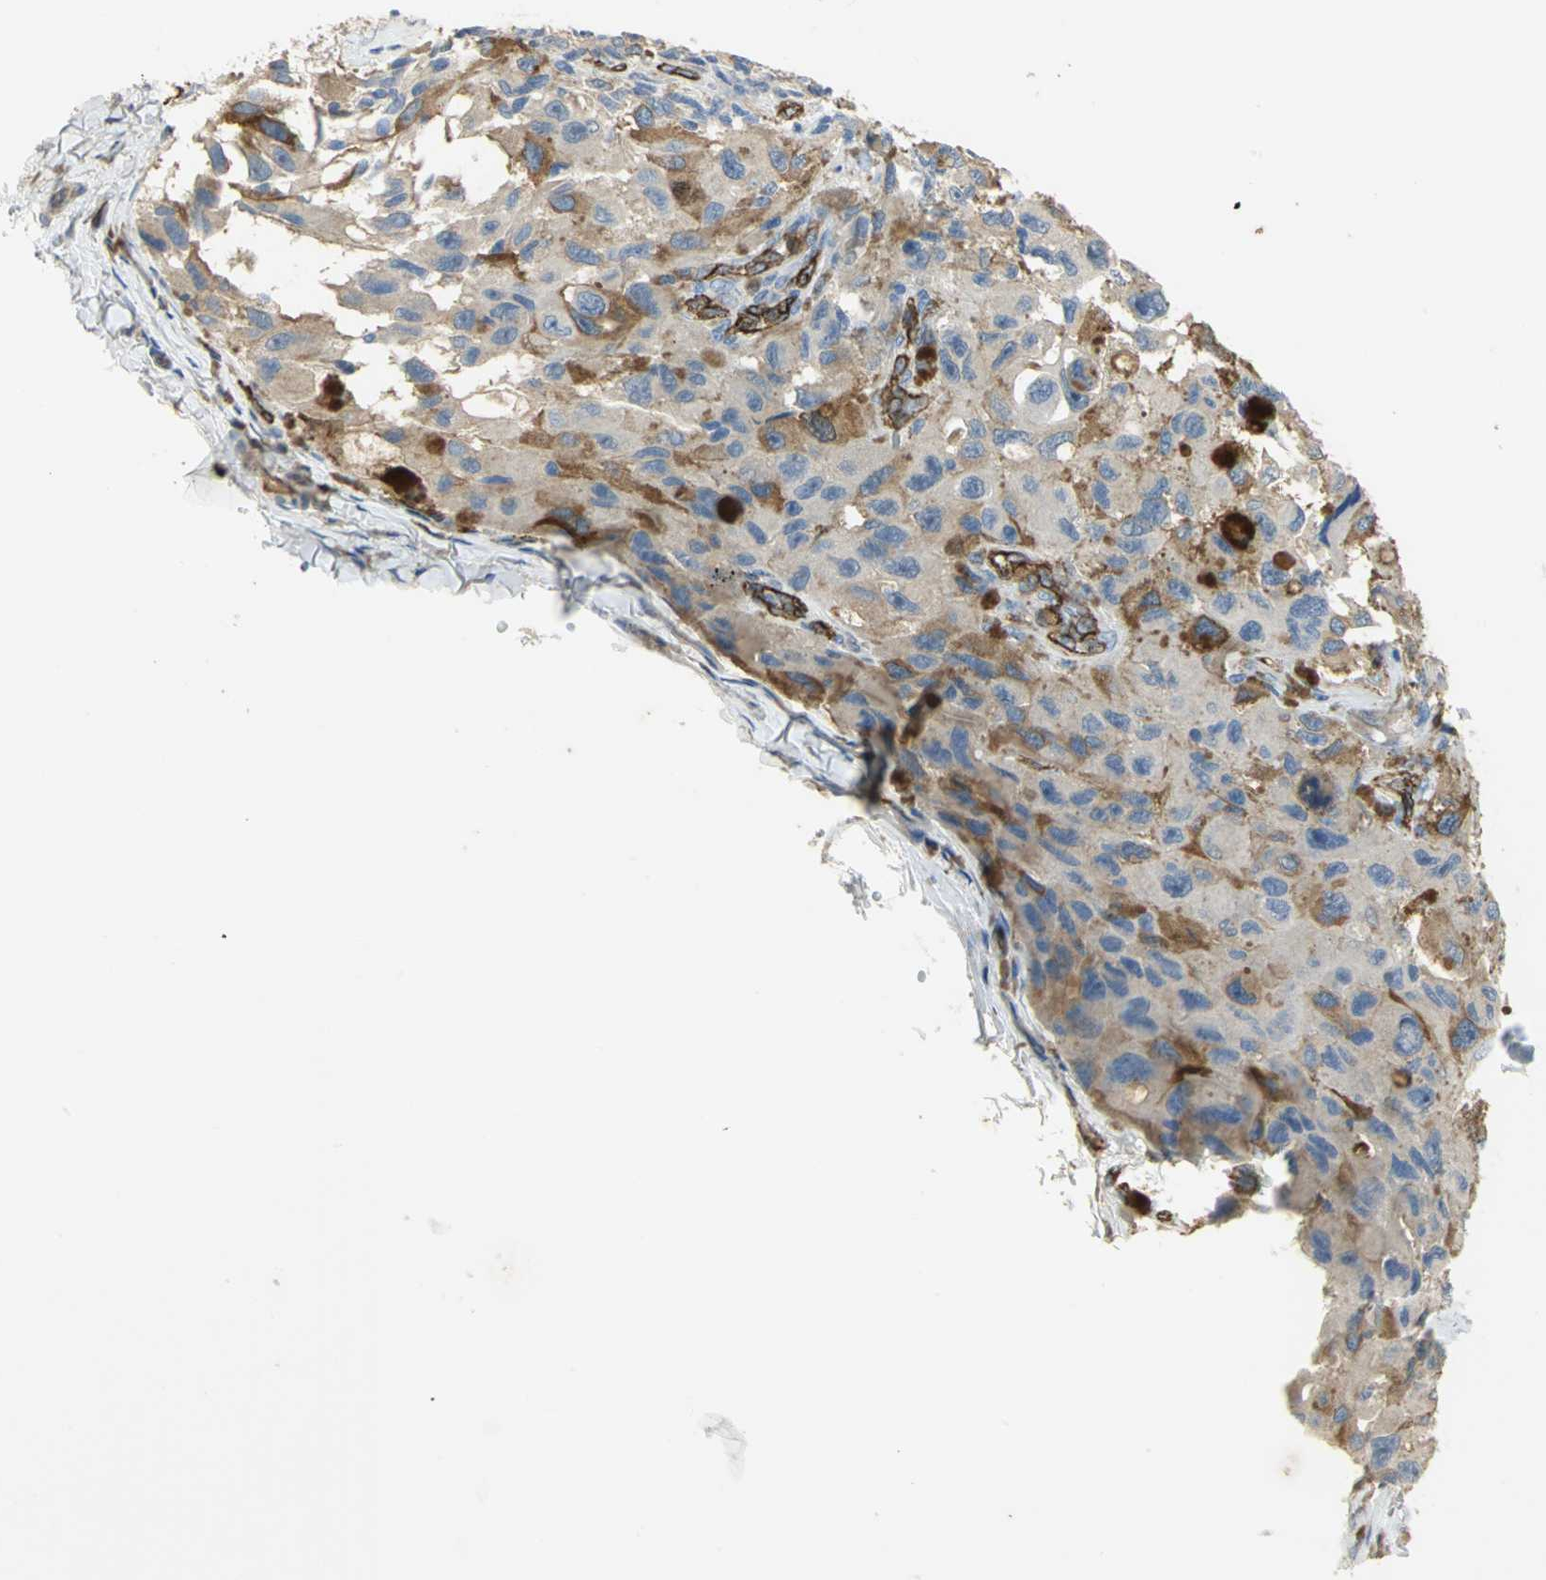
{"staining": {"intensity": "strong", "quantity": "<25%", "location": "cytoplasmic/membranous"}, "tissue": "melanoma", "cell_type": "Tumor cells", "image_type": "cancer", "snomed": [{"axis": "morphology", "description": "Malignant melanoma, NOS"}, {"axis": "topography", "description": "Skin"}], "caption": "The photomicrograph shows staining of melanoma, revealing strong cytoplasmic/membranous protein positivity (brown color) within tumor cells. (DAB (3,3'-diaminobenzidine) IHC, brown staining for protein, blue staining for nuclei).", "gene": "DLGAP5", "patient": {"sex": "female", "age": 73}}